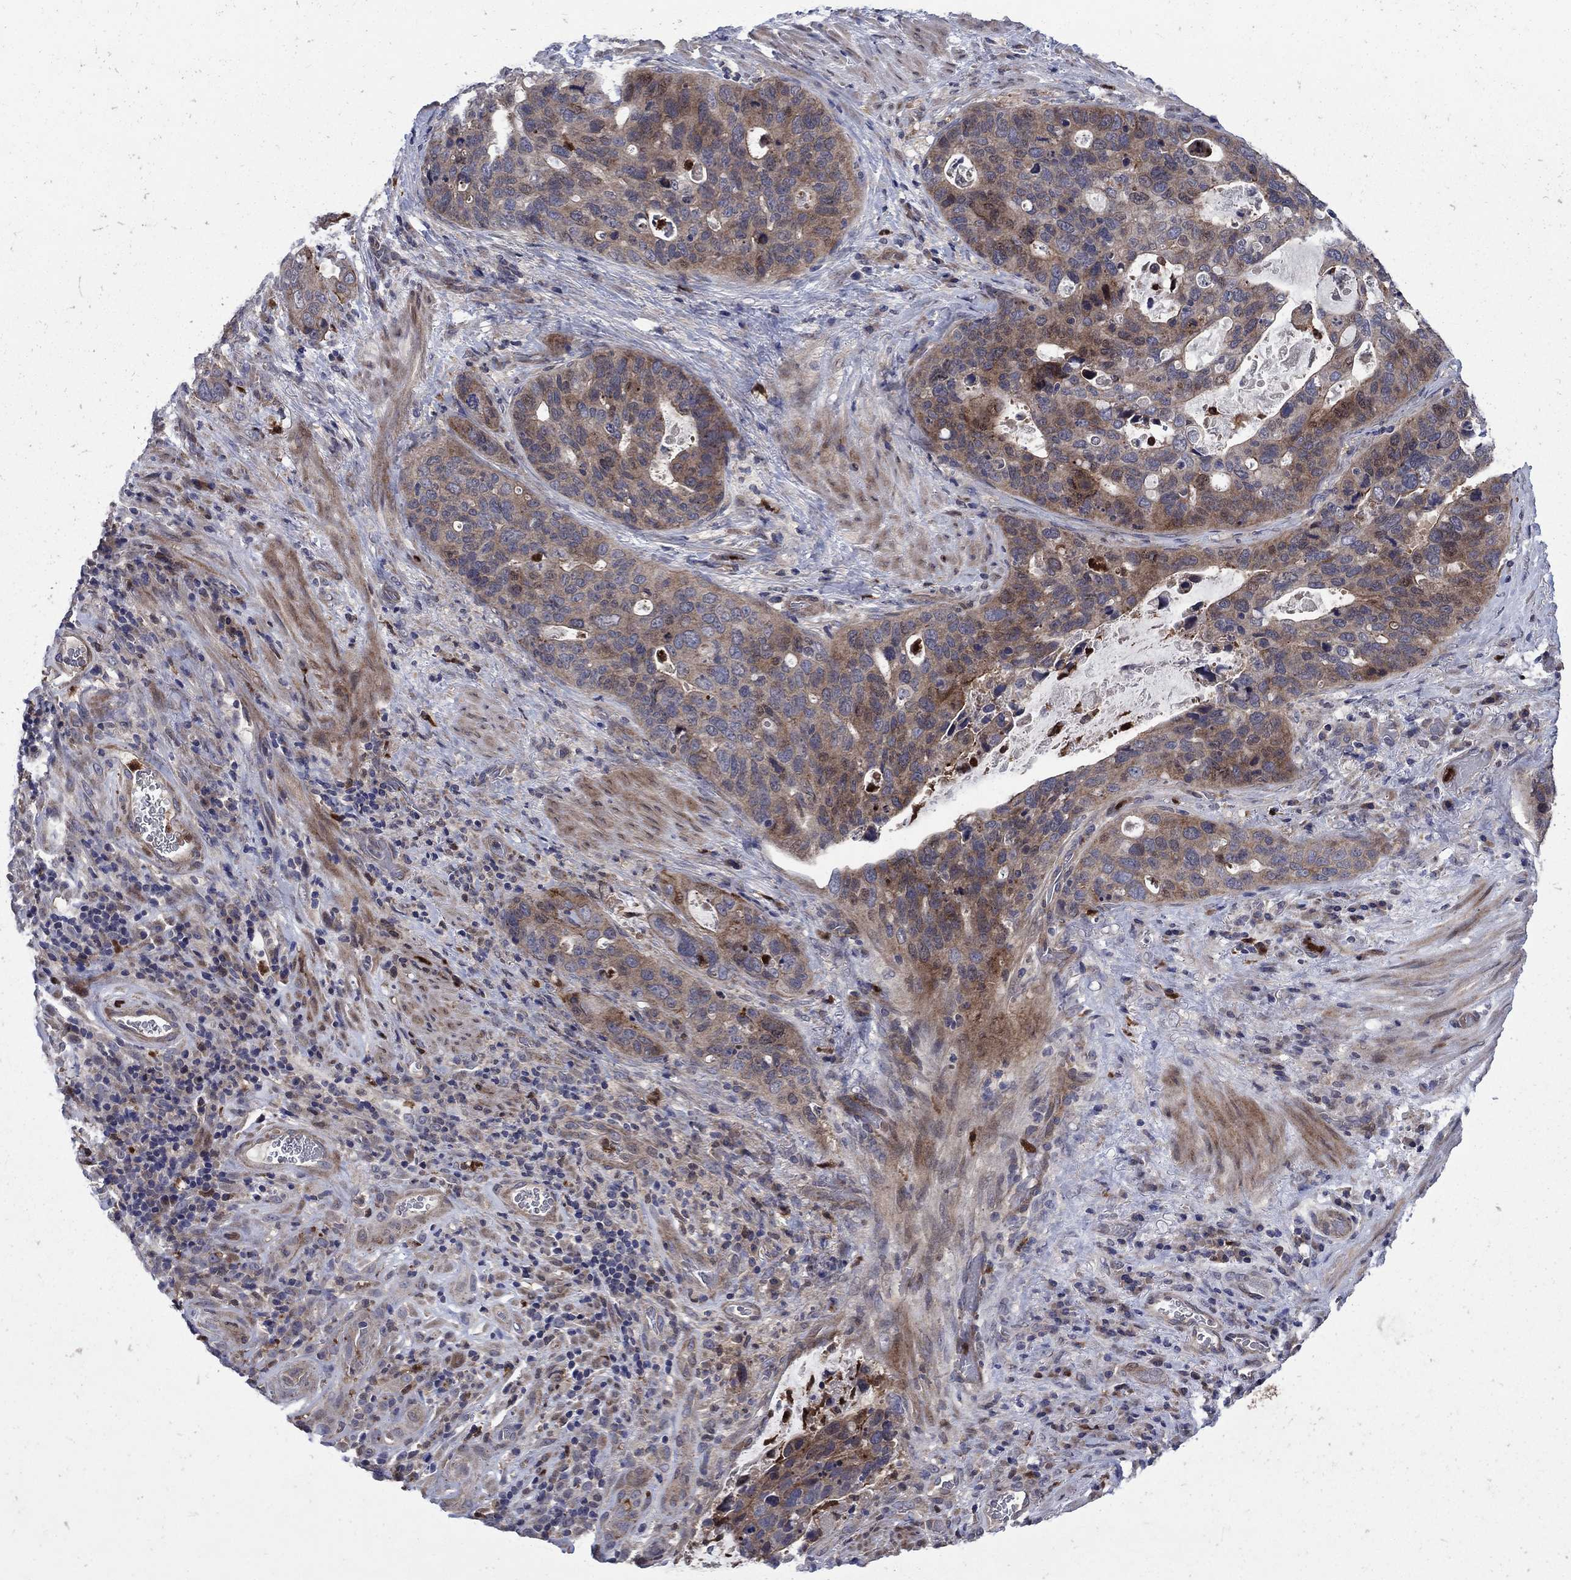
{"staining": {"intensity": "moderate", "quantity": ">75%", "location": "cytoplasmic/membranous"}, "tissue": "stomach cancer", "cell_type": "Tumor cells", "image_type": "cancer", "snomed": [{"axis": "morphology", "description": "Adenocarcinoma, NOS"}, {"axis": "topography", "description": "Stomach"}], "caption": "Adenocarcinoma (stomach) tissue exhibits moderate cytoplasmic/membranous expression in approximately >75% of tumor cells (DAB (3,3'-diaminobenzidine) IHC with brightfield microscopy, high magnification).", "gene": "MSRB1", "patient": {"sex": "male", "age": 54}}